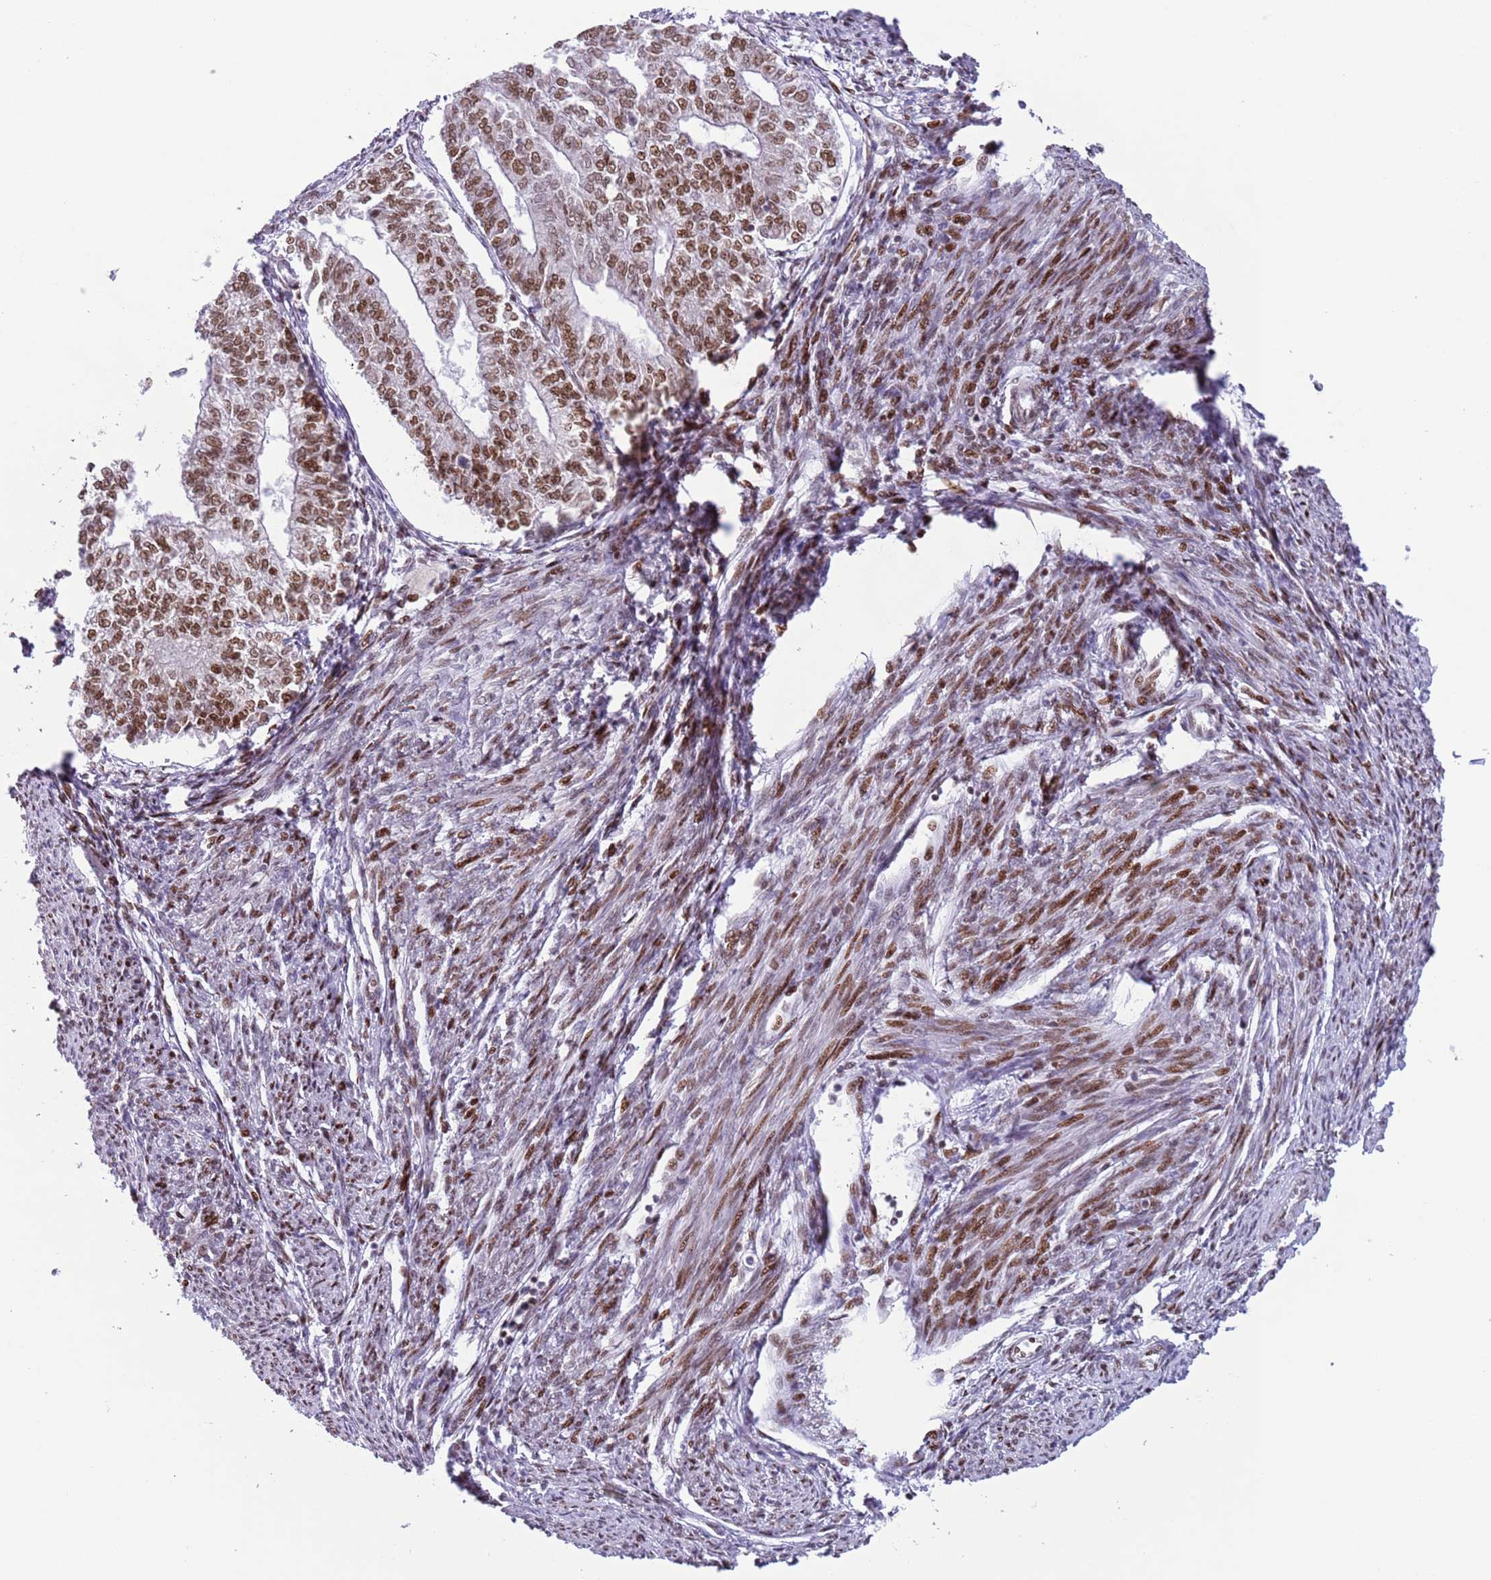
{"staining": {"intensity": "moderate", "quantity": "25%-75%", "location": "nuclear"}, "tissue": "smooth muscle", "cell_type": "Smooth muscle cells", "image_type": "normal", "snomed": [{"axis": "morphology", "description": "Normal tissue, NOS"}, {"axis": "topography", "description": "Smooth muscle"}, {"axis": "topography", "description": "Uterus"}], "caption": "Approximately 25%-75% of smooth muscle cells in benign smooth muscle reveal moderate nuclear protein staining as visualized by brown immunohistochemical staining.", "gene": "MFSD10", "patient": {"sex": "female", "age": 59}}